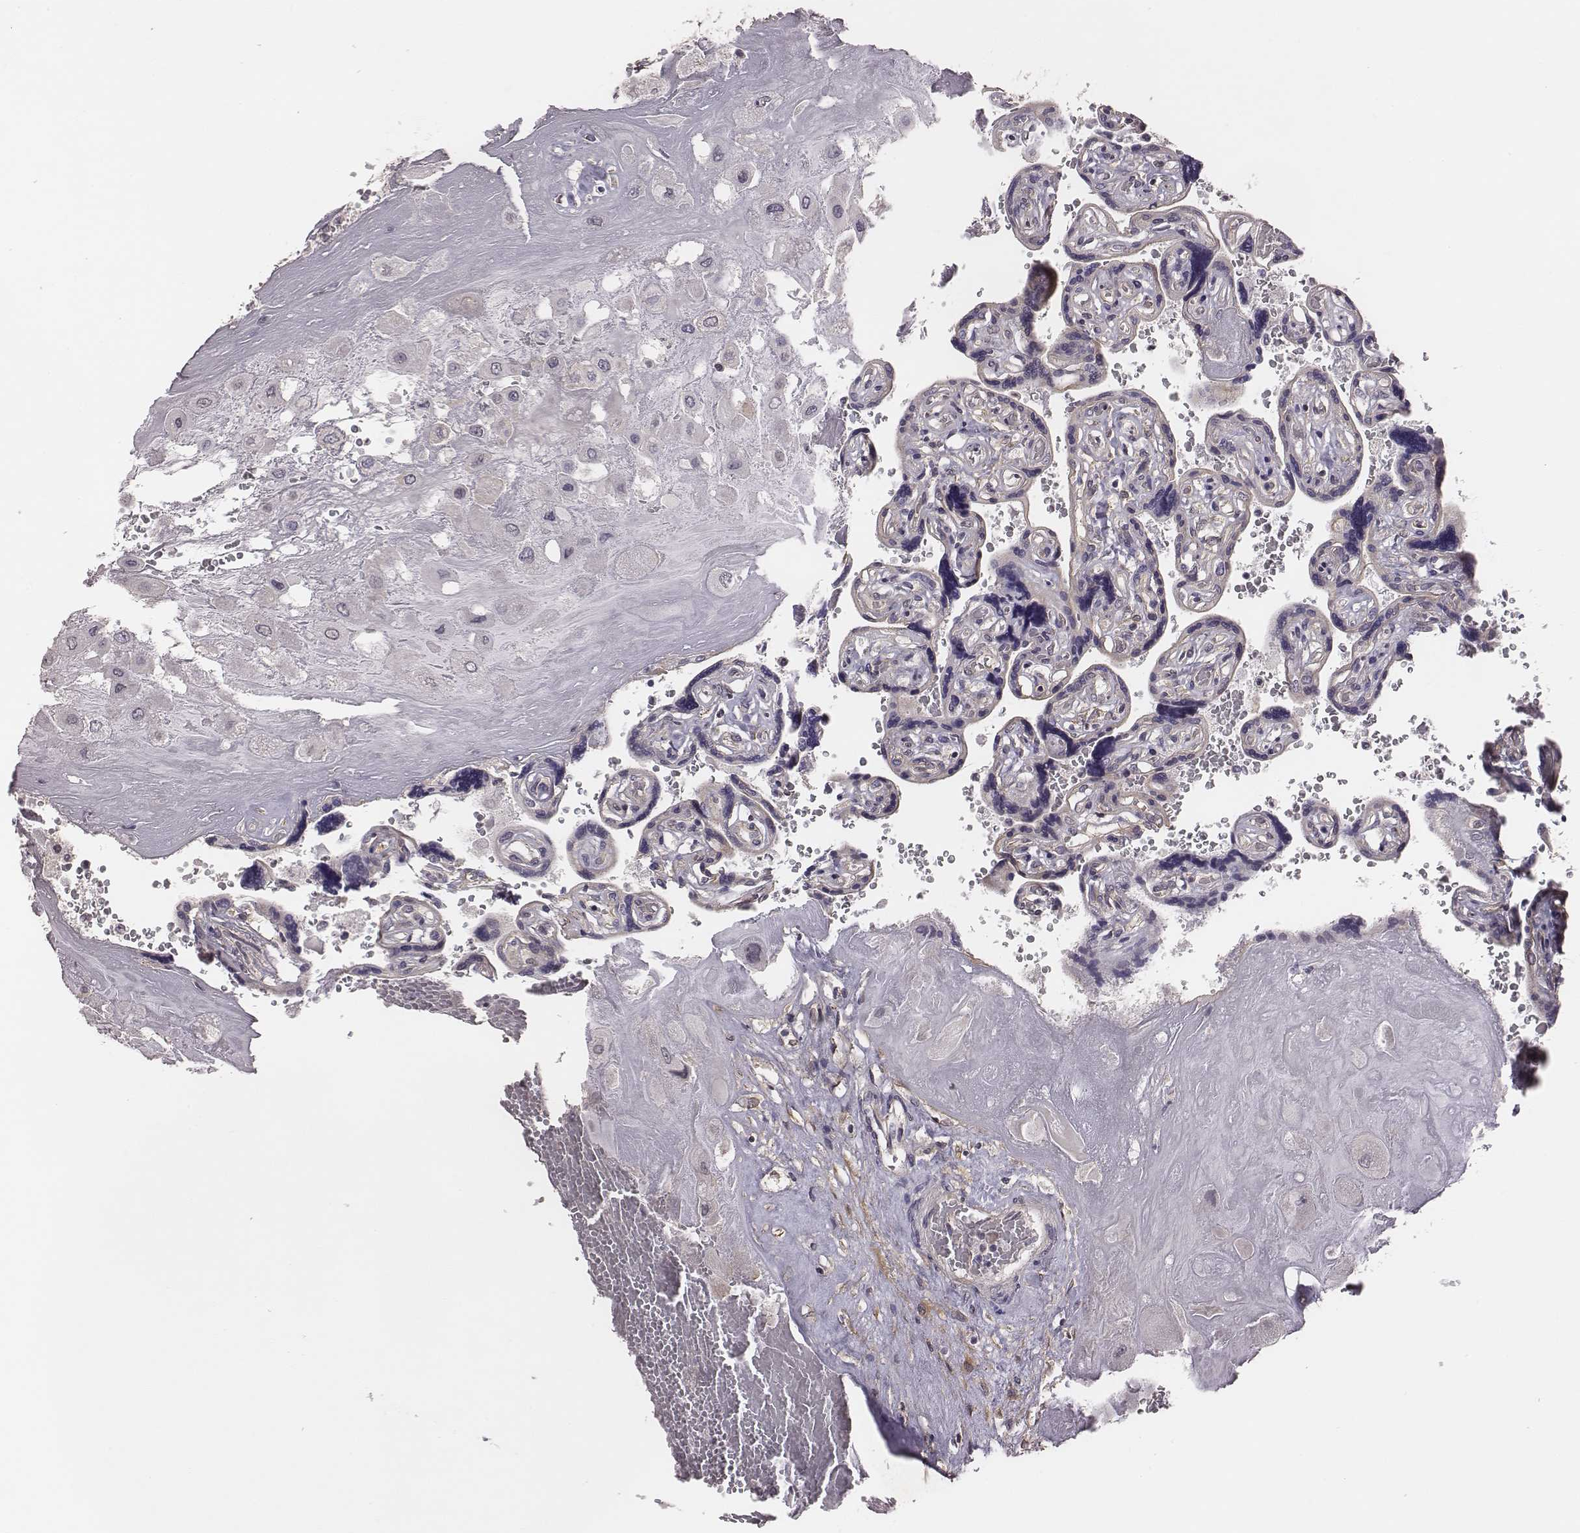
{"staining": {"intensity": "negative", "quantity": "none", "location": "none"}, "tissue": "placenta", "cell_type": "Decidual cells", "image_type": "normal", "snomed": [{"axis": "morphology", "description": "Normal tissue, NOS"}, {"axis": "topography", "description": "Placenta"}], "caption": "DAB (3,3'-diaminobenzidine) immunohistochemical staining of unremarkable human placenta shows no significant staining in decidual cells.", "gene": "SCARF1", "patient": {"sex": "female", "age": 32}}